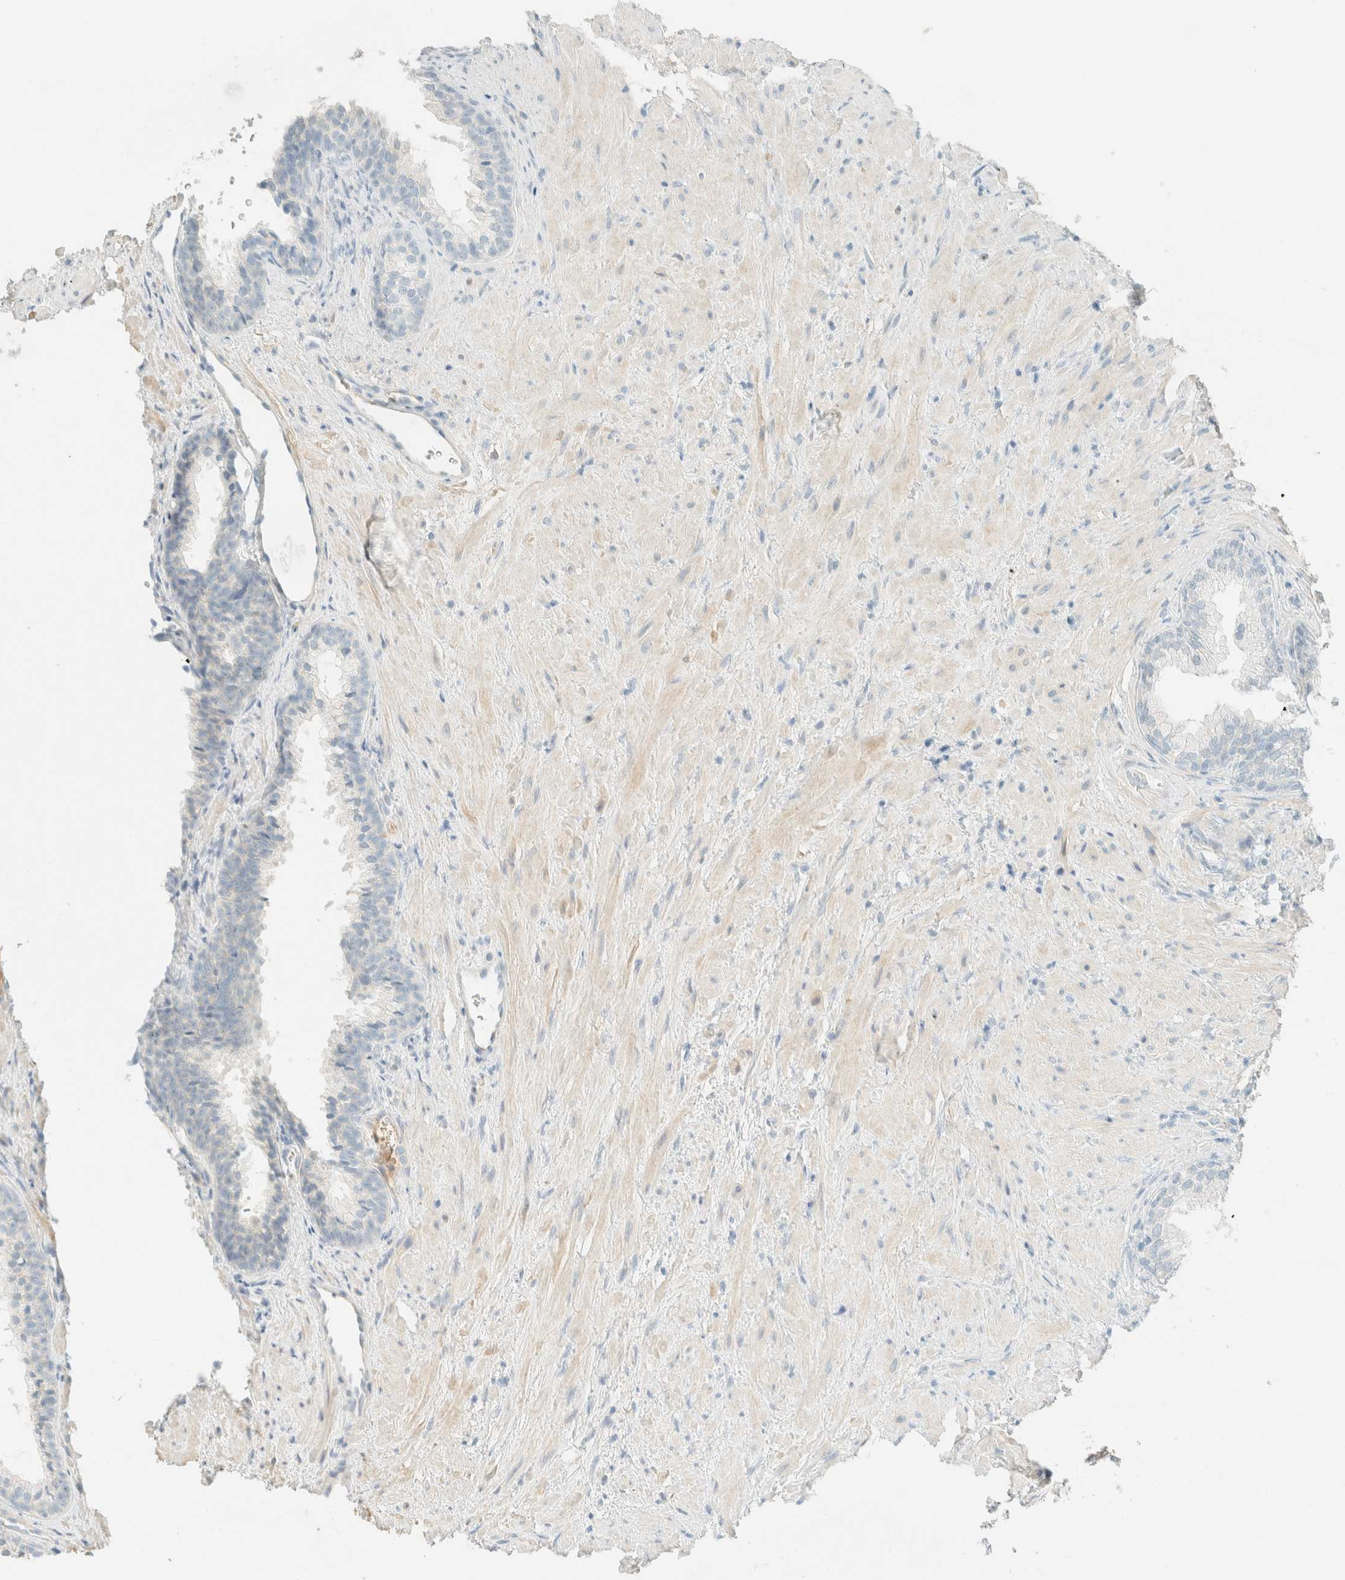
{"staining": {"intensity": "negative", "quantity": "none", "location": "none"}, "tissue": "prostate", "cell_type": "Glandular cells", "image_type": "normal", "snomed": [{"axis": "morphology", "description": "Normal tissue, NOS"}, {"axis": "topography", "description": "Prostate"}], "caption": "This is an immunohistochemistry (IHC) micrograph of normal human prostate. There is no positivity in glandular cells.", "gene": "GPA33", "patient": {"sex": "male", "age": 76}}